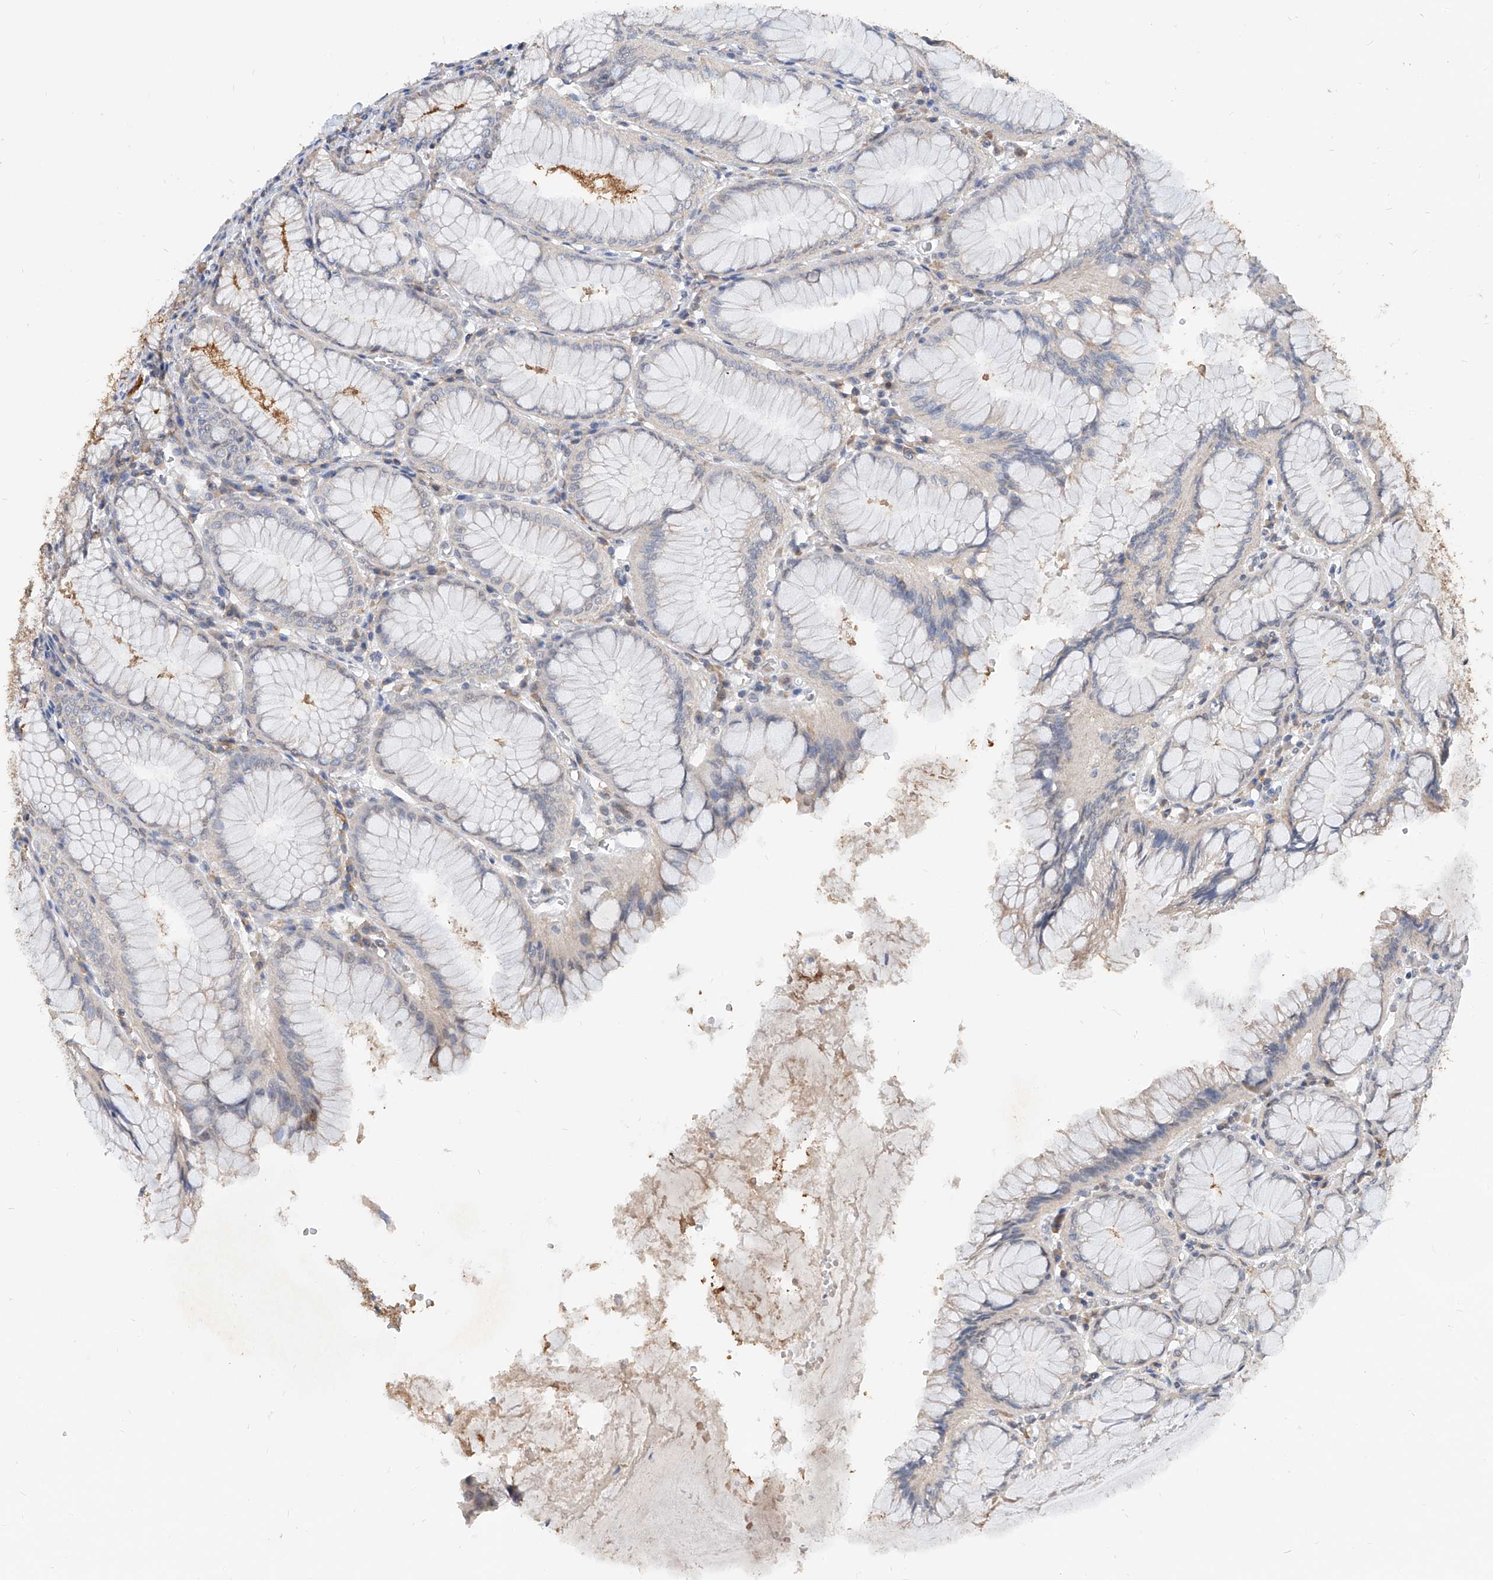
{"staining": {"intensity": "weak", "quantity": "<25%", "location": "nuclear"}, "tissue": "stomach", "cell_type": "Glandular cells", "image_type": "normal", "snomed": [{"axis": "morphology", "description": "Normal tissue, NOS"}, {"axis": "topography", "description": "Stomach, lower"}], "caption": "A high-resolution micrograph shows IHC staining of normal stomach, which reveals no significant expression in glandular cells.", "gene": "CARMIL3", "patient": {"sex": "female", "age": 56}}